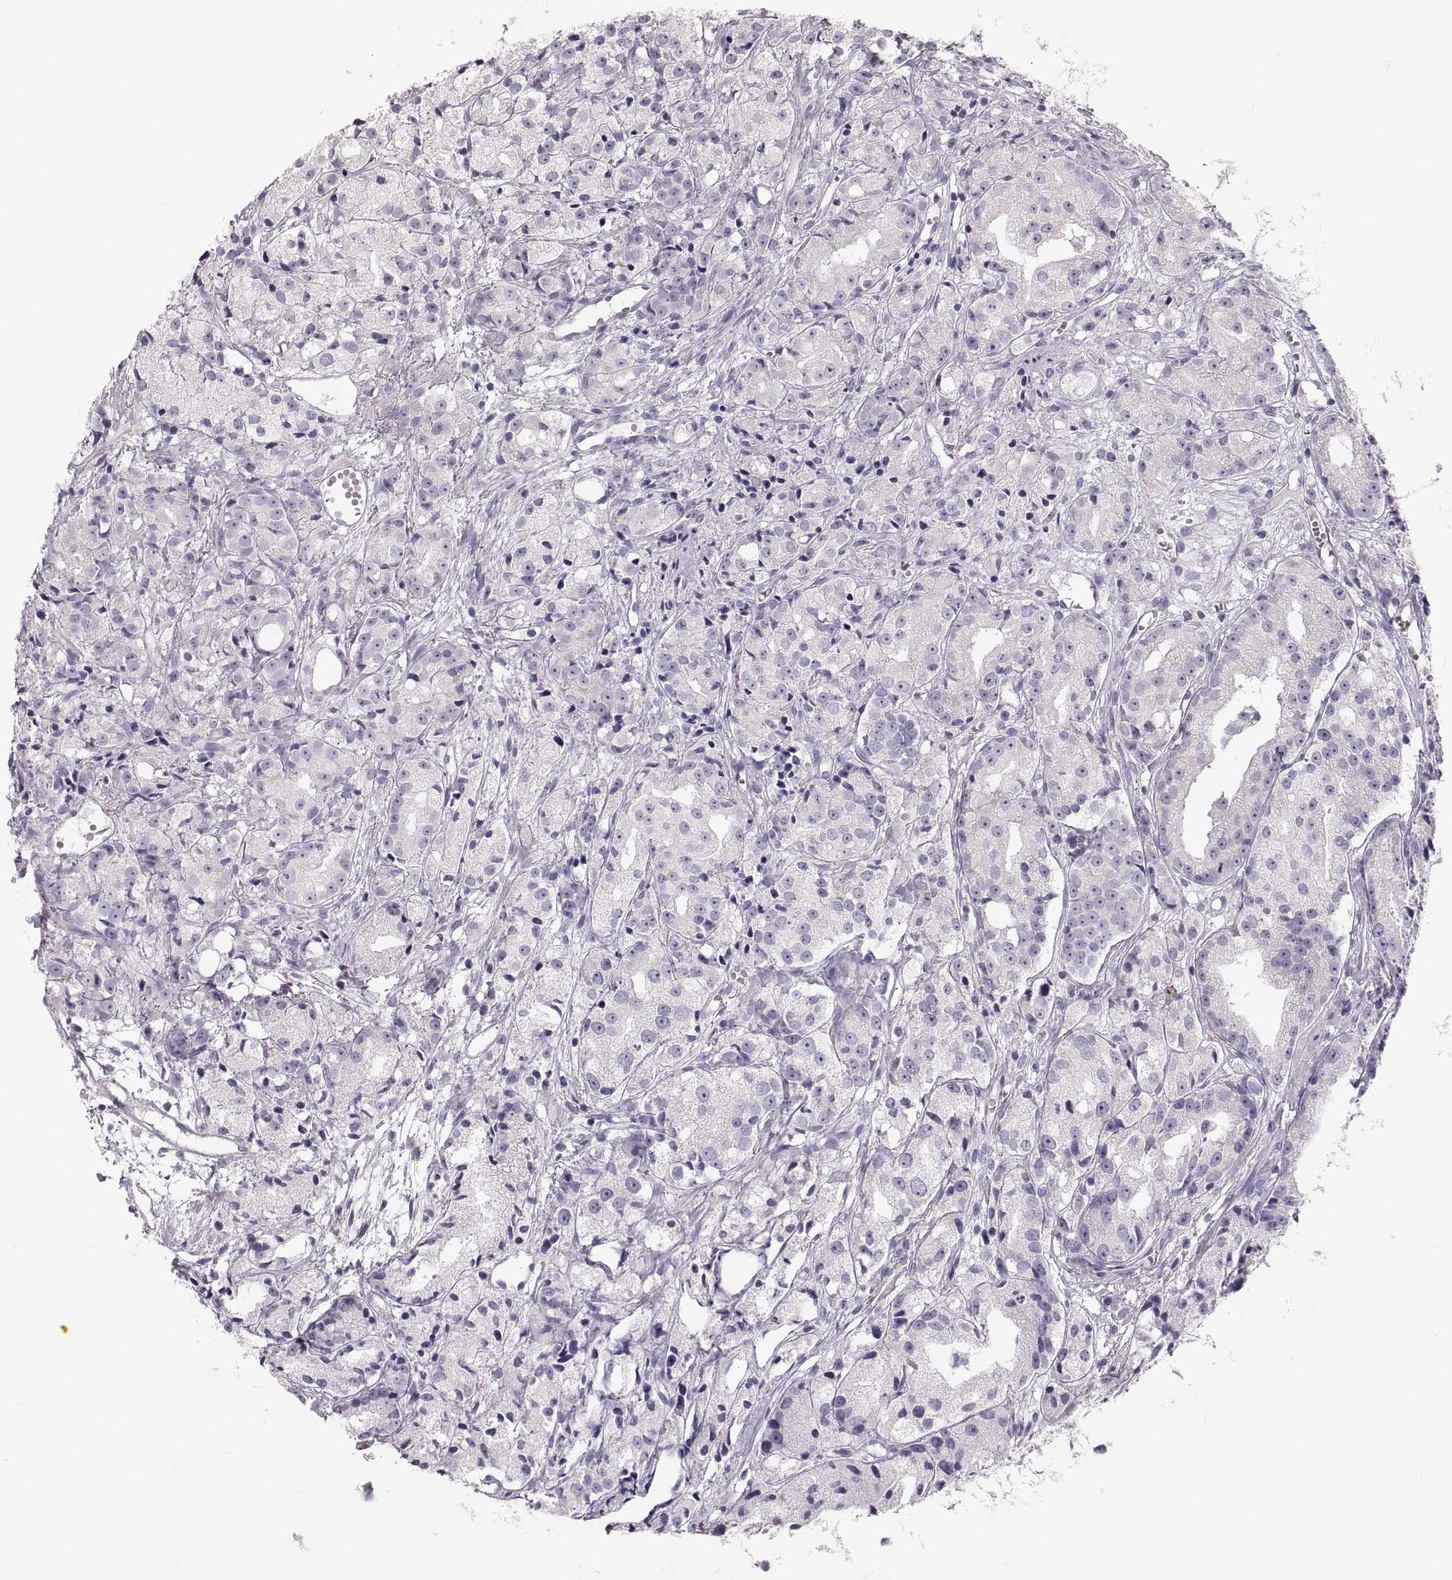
{"staining": {"intensity": "negative", "quantity": "none", "location": "none"}, "tissue": "prostate cancer", "cell_type": "Tumor cells", "image_type": "cancer", "snomed": [{"axis": "morphology", "description": "Adenocarcinoma, Medium grade"}, {"axis": "topography", "description": "Prostate"}], "caption": "Tumor cells are negative for protein expression in human adenocarcinoma (medium-grade) (prostate).", "gene": "RUNDC3A", "patient": {"sex": "male", "age": 74}}